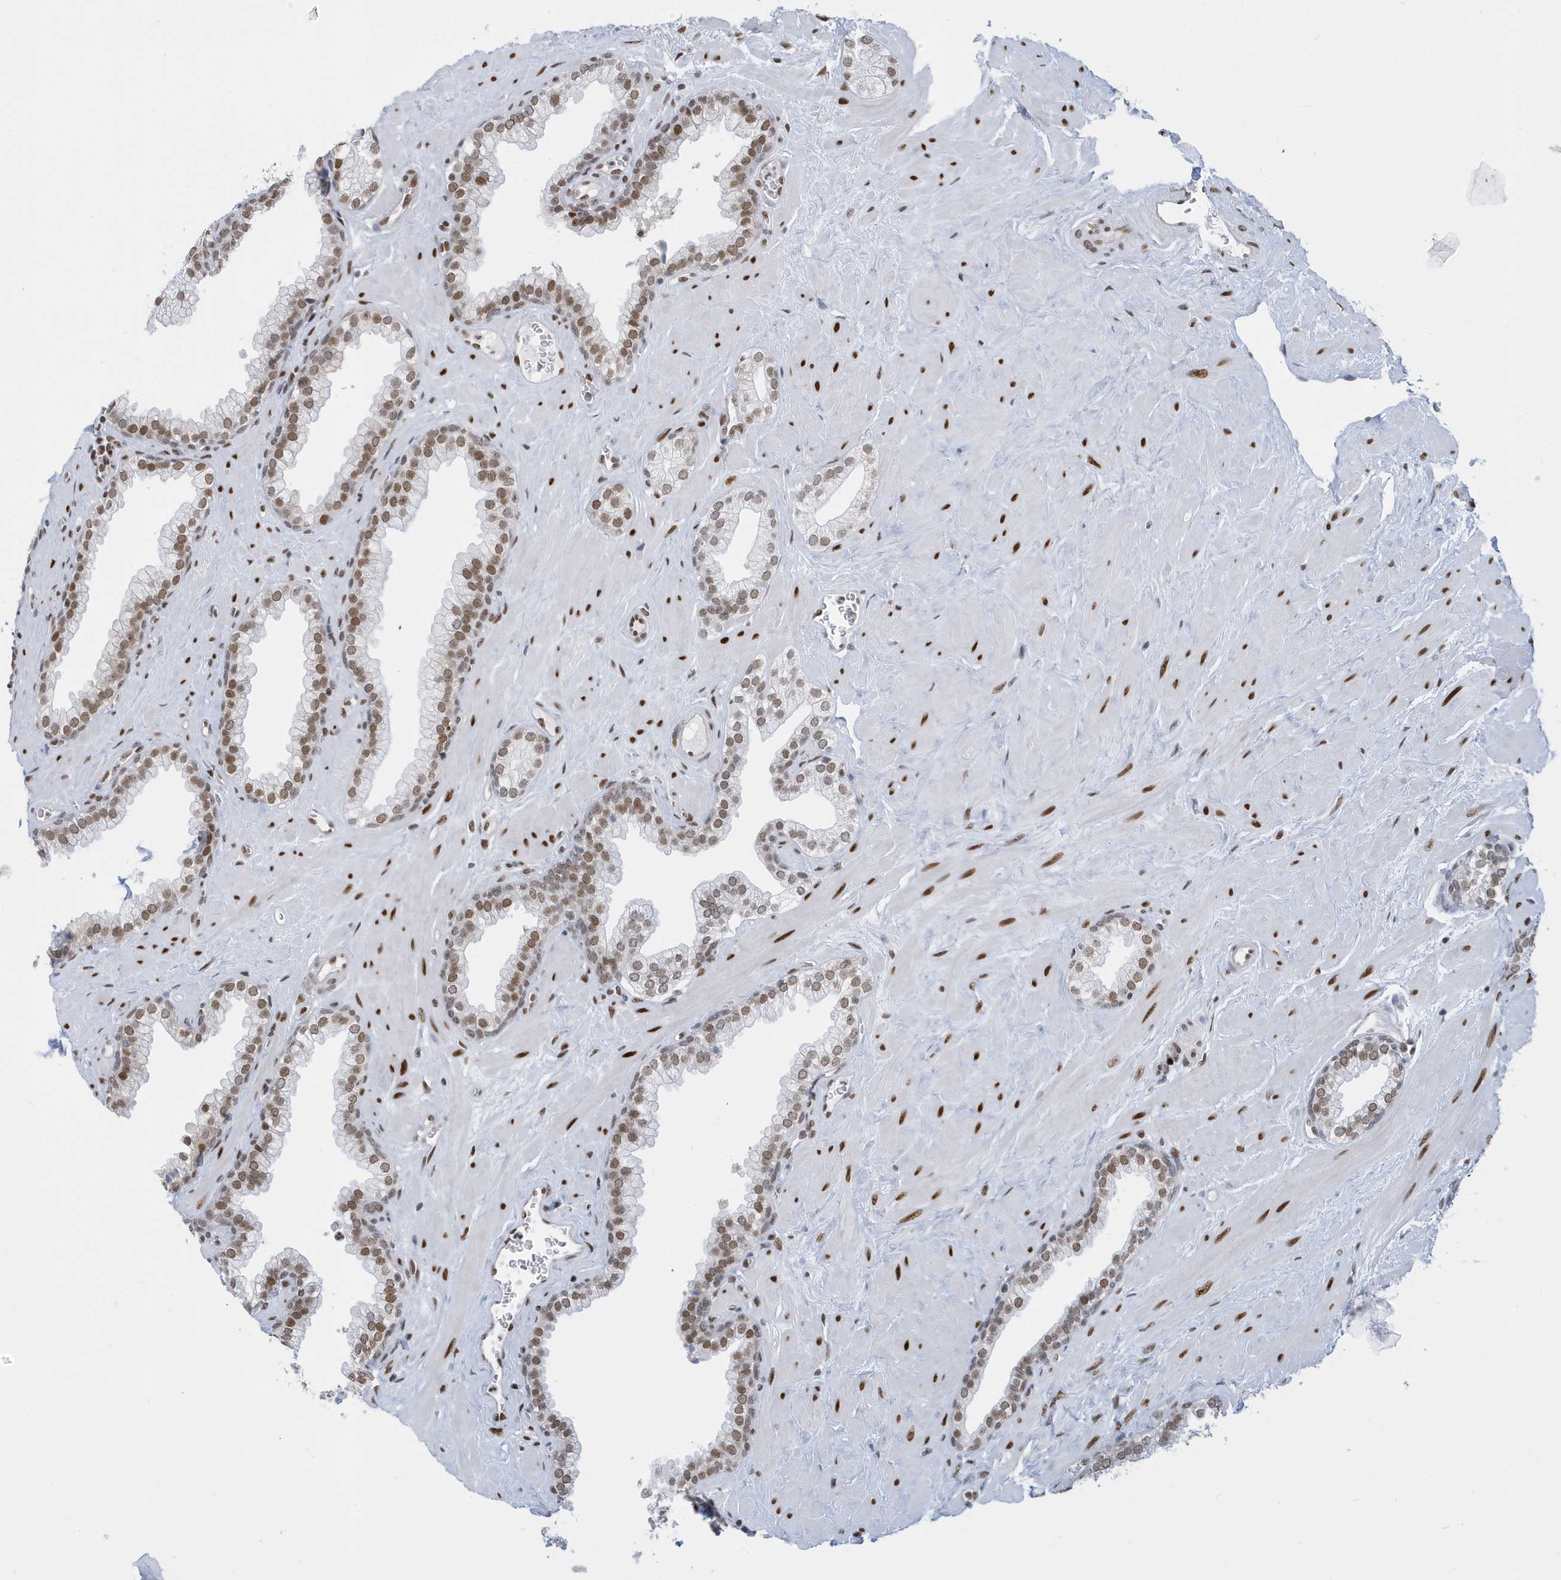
{"staining": {"intensity": "moderate", "quantity": "25%-75%", "location": "nuclear"}, "tissue": "prostate", "cell_type": "Glandular cells", "image_type": "normal", "snomed": [{"axis": "morphology", "description": "Normal tissue, NOS"}, {"axis": "morphology", "description": "Urothelial carcinoma, Low grade"}, {"axis": "topography", "description": "Urinary bladder"}, {"axis": "topography", "description": "Prostate"}], "caption": "DAB immunohistochemical staining of unremarkable prostate exhibits moderate nuclear protein staining in approximately 25%-75% of glandular cells.", "gene": "PCYT1A", "patient": {"sex": "male", "age": 60}}